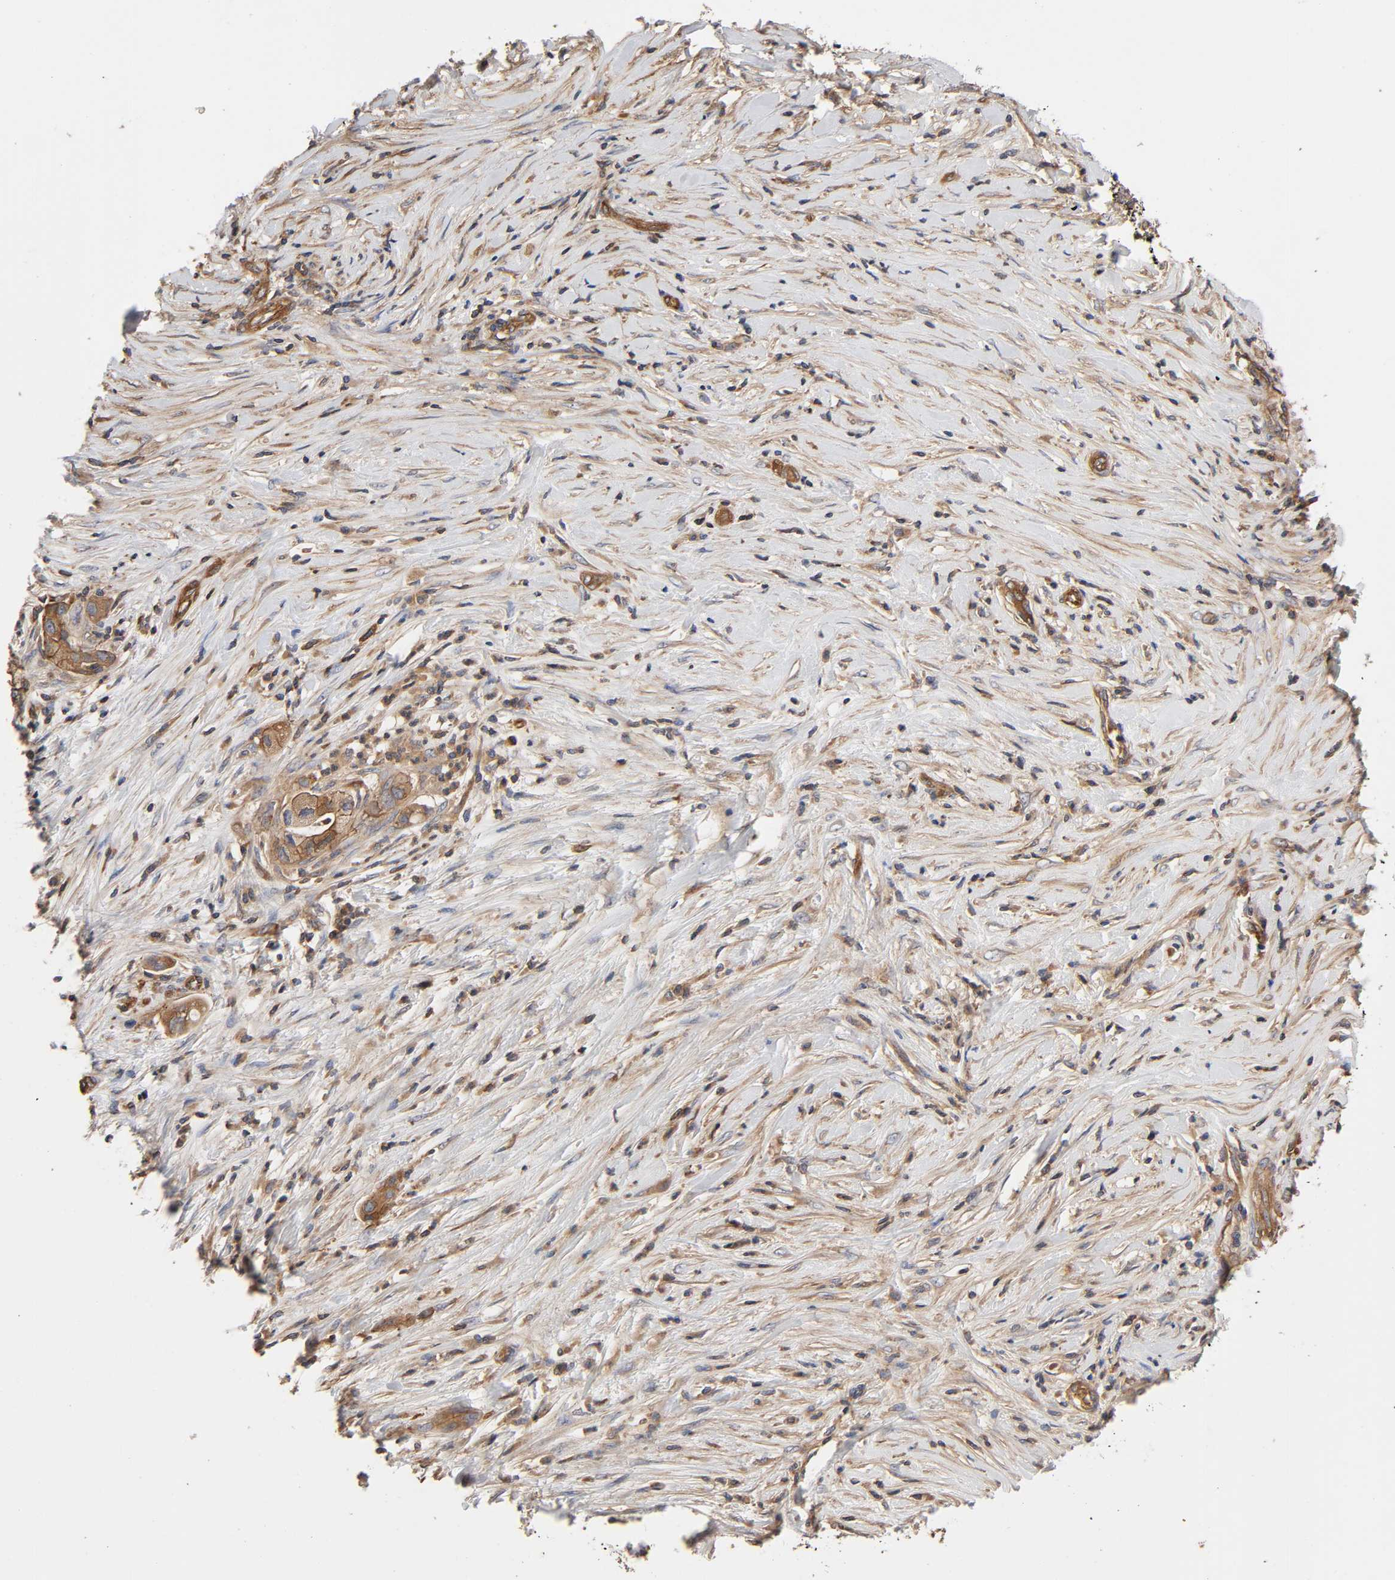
{"staining": {"intensity": "moderate", "quantity": "25%-75%", "location": "cytoplasmic/membranous"}, "tissue": "pancreatic cancer", "cell_type": "Tumor cells", "image_type": "cancer", "snomed": [{"axis": "morphology", "description": "Adenocarcinoma, NOS"}, {"axis": "topography", "description": "Pancreas"}], "caption": "About 25%-75% of tumor cells in pancreatic adenocarcinoma exhibit moderate cytoplasmic/membranous protein positivity as visualized by brown immunohistochemical staining.", "gene": "LAMTOR2", "patient": {"sex": "female", "age": 57}}